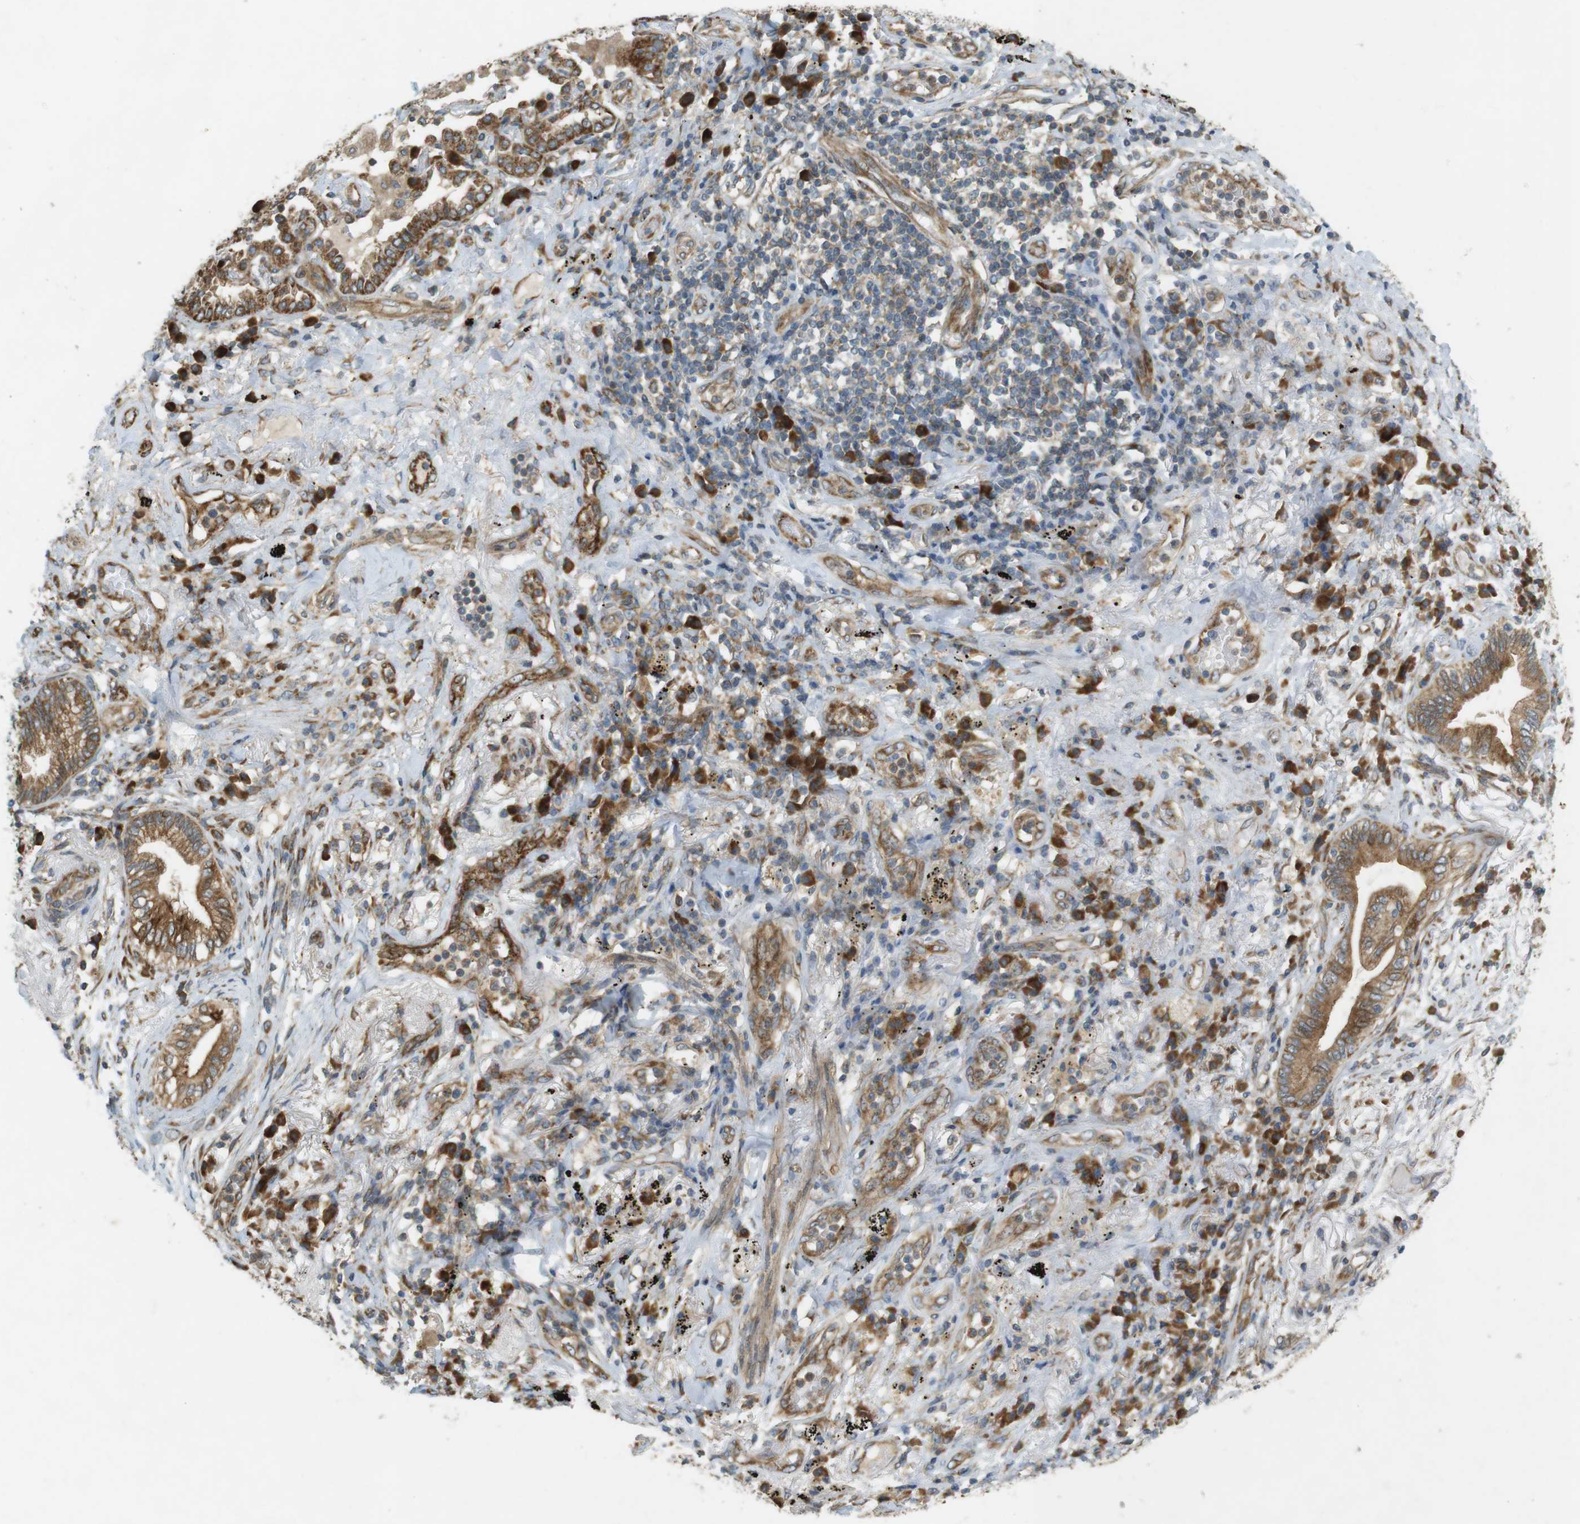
{"staining": {"intensity": "moderate", "quantity": ">75%", "location": "cytoplasmic/membranous"}, "tissue": "lung cancer", "cell_type": "Tumor cells", "image_type": "cancer", "snomed": [{"axis": "morphology", "description": "Normal tissue, NOS"}, {"axis": "morphology", "description": "Adenocarcinoma, NOS"}, {"axis": "topography", "description": "Bronchus"}, {"axis": "topography", "description": "Lung"}], "caption": "The histopathology image exhibits immunohistochemical staining of lung cancer. There is moderate cytoplasmic/membranous positivity is present in about >75% of tumor cells.", "gene": "SLC41A1", "patient": {"sex": "female", "age": 70}}